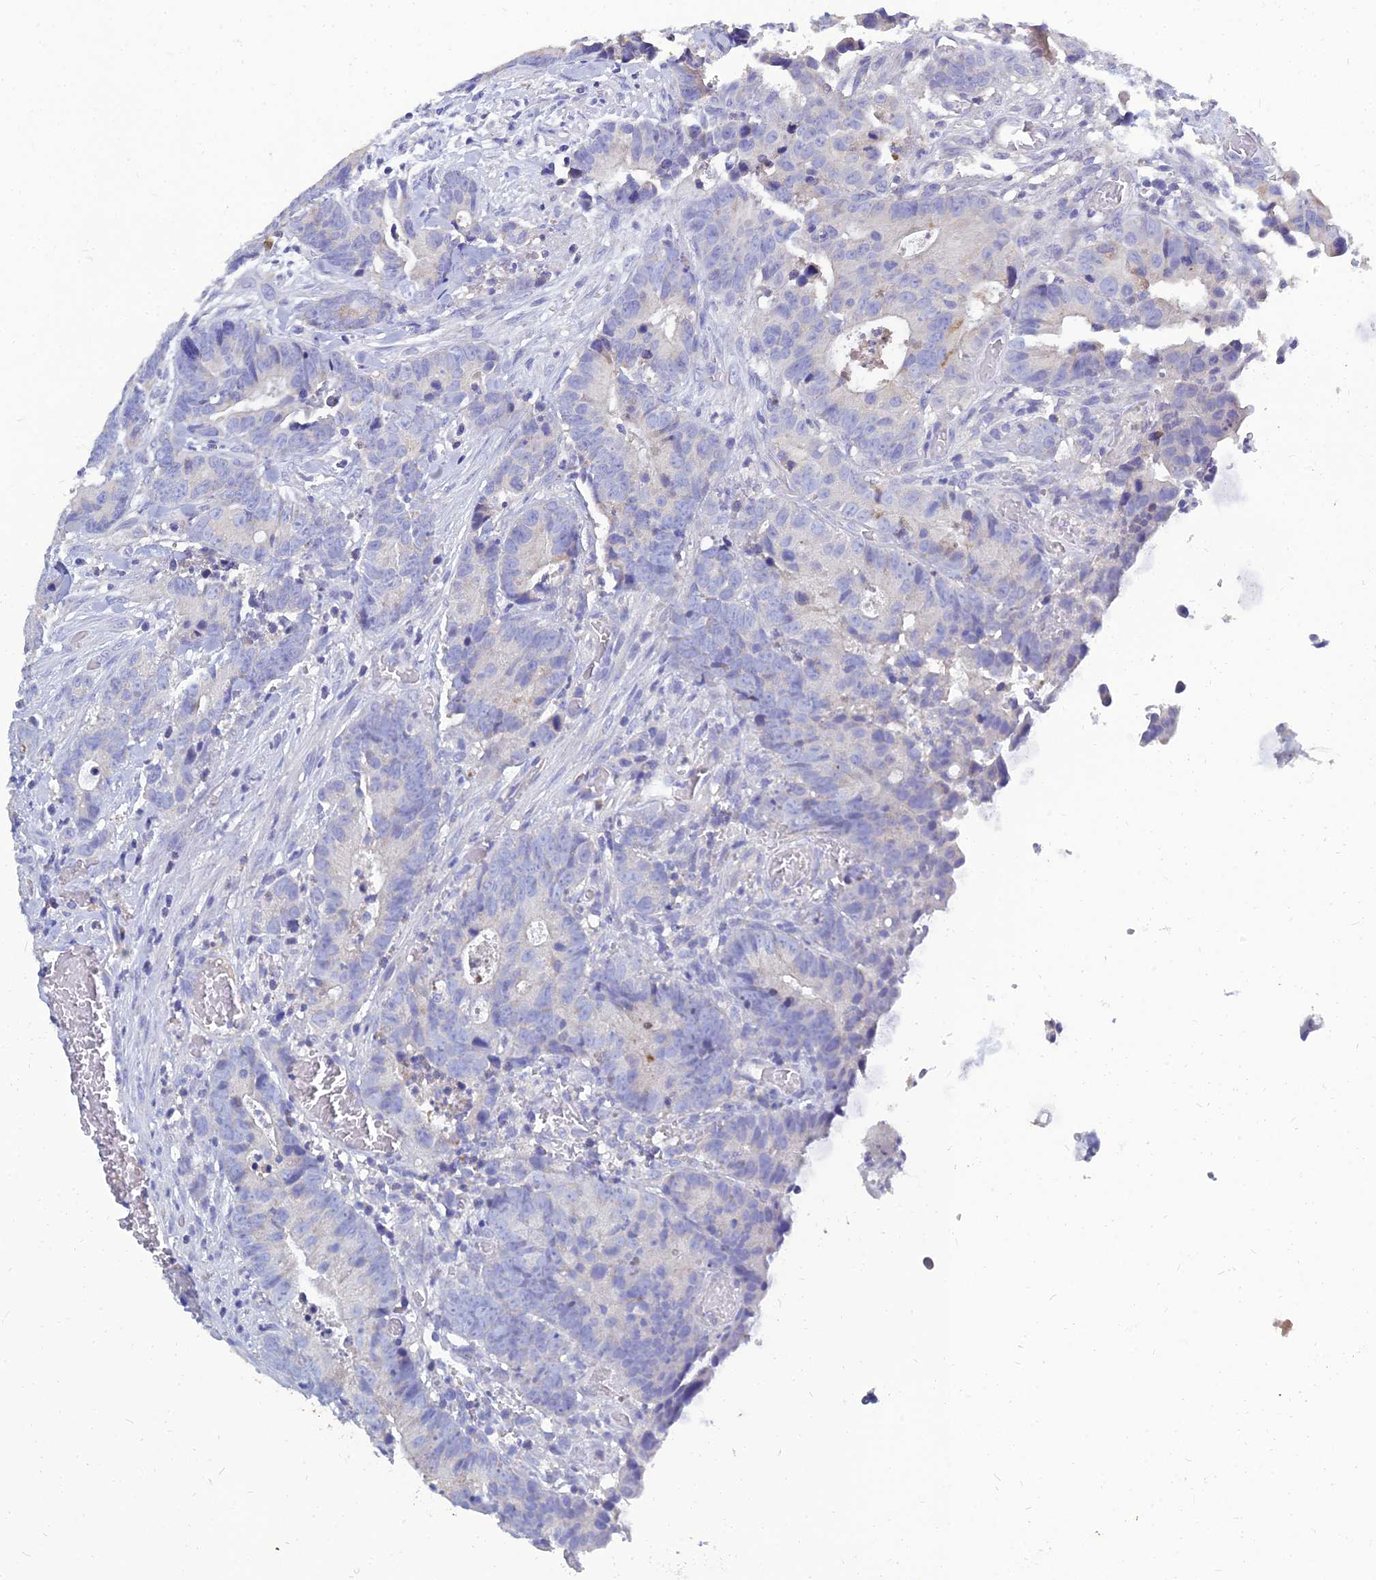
{"staining": {"intensity": "negative", "quantity": "none", "location": "none"}, "tissue": "colorectal cancer", "cell_type": "Tumor cells", "image_type": "cancer", "snomed": [{"axis": "morphology", "description": "Adenocarcinoma, NOS"}, {"axis": "topography", "description": "Colon"}], "caption": "A micrograph of colorectal cancer stained for a protein reveals no brown staining in tumor cells. (DAB IHC, high magnification).", "gene": "NPY", "patient": {"sex": "female", "age": 57}}